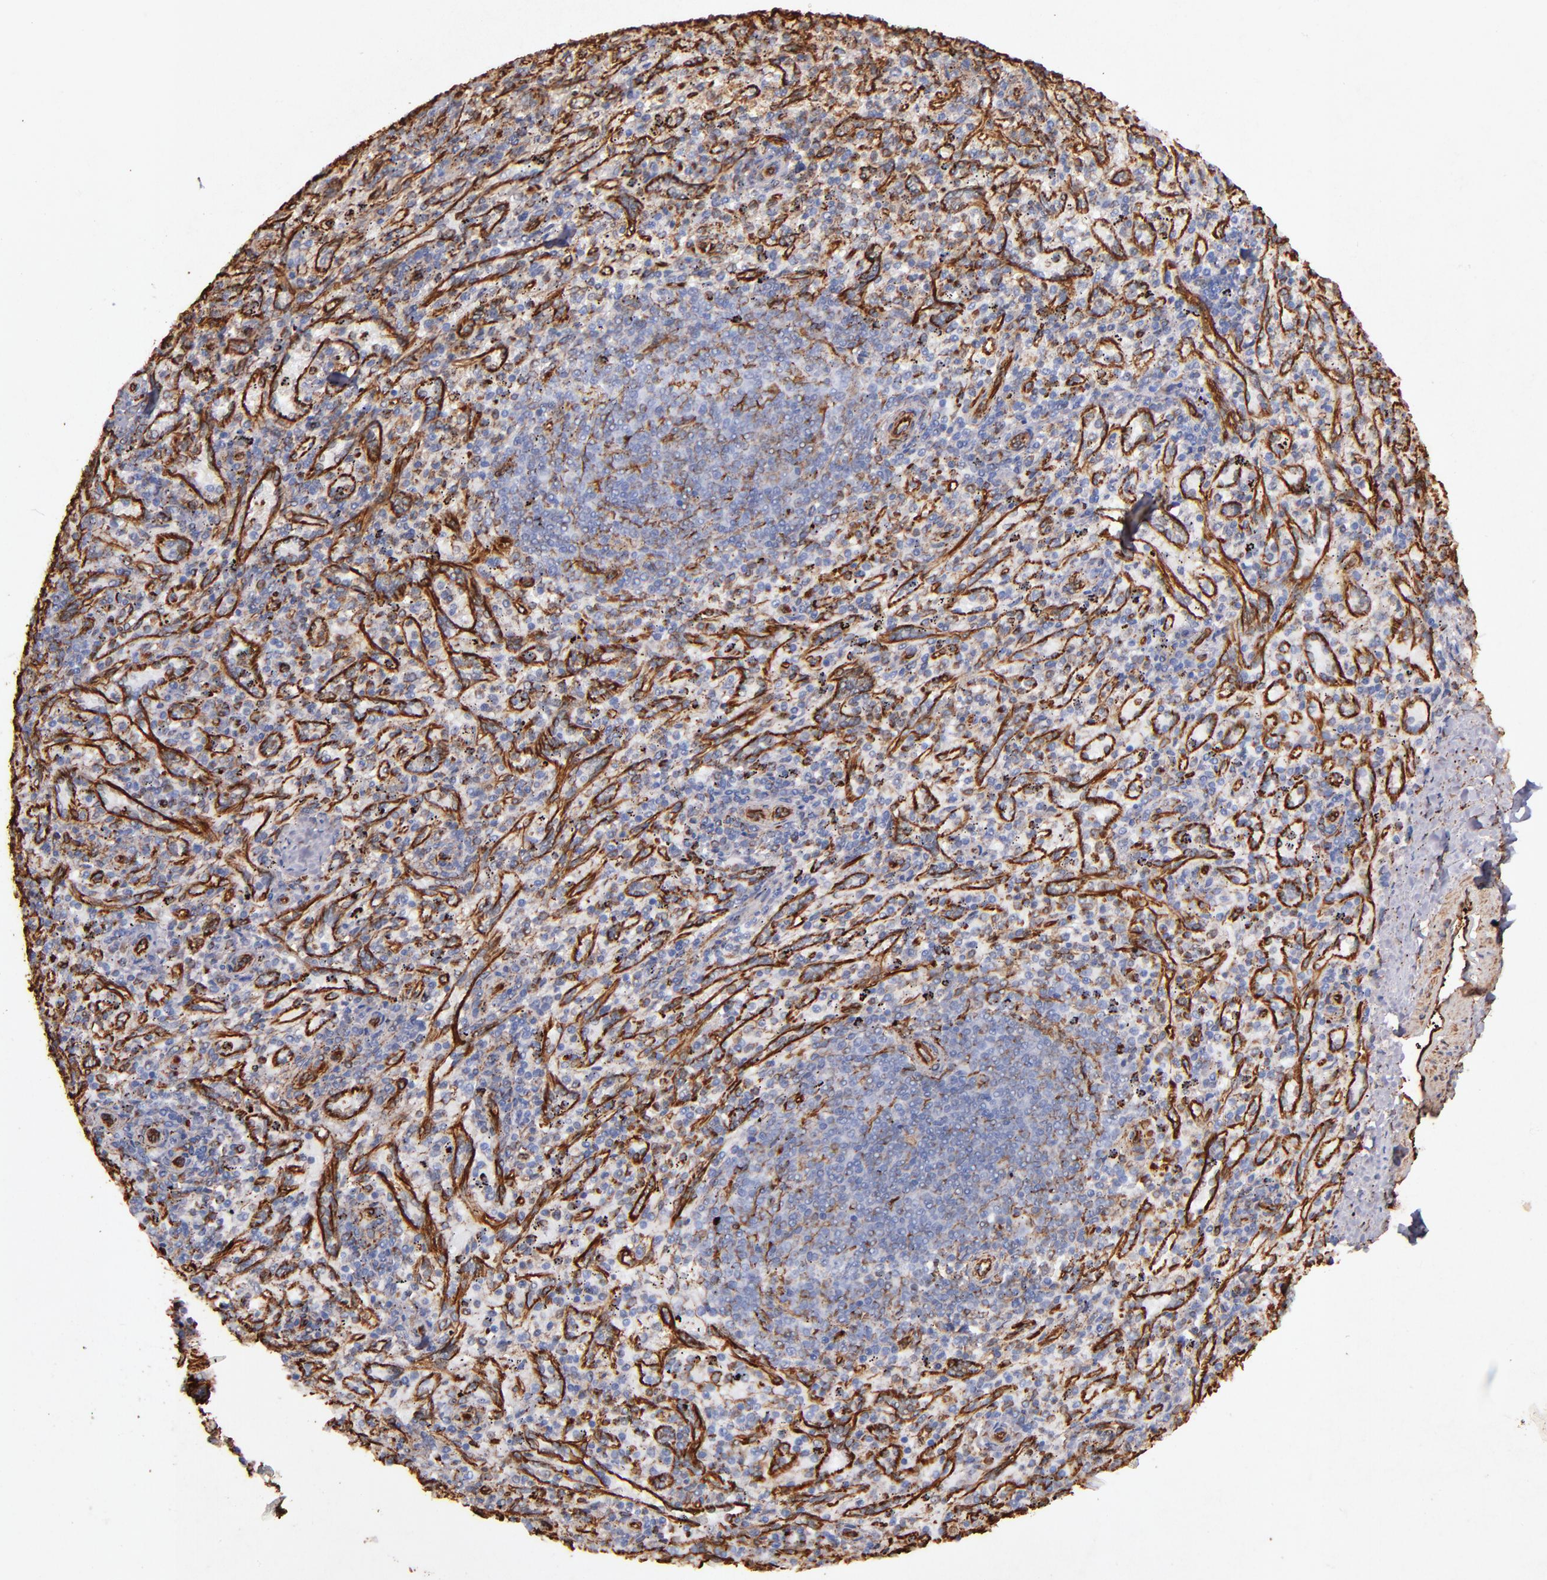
{"staining": {"intensity": "strong", "quantity": ">75%", "location": "cytoplasmic/membranous"}, "tissue": "spleen", "cell_type": "Cells in red pulp", "image_type": "normal", "snomed": [{"axis": "morphology", "description": "Normal tissue, NOS"}, {"axis": "topography", "description": "Spleen"}], "caption": "A micrograph of spleen stained for a protein displays strong cytoplasmic/membranous brown staining in cells in red pulp. Using DAB (brown) and hematoxylin (blue) stains, captured at high magnification using brightfield microscopy.", "gene": "VIM", "patient": {"sex": "female", "age": 10}}